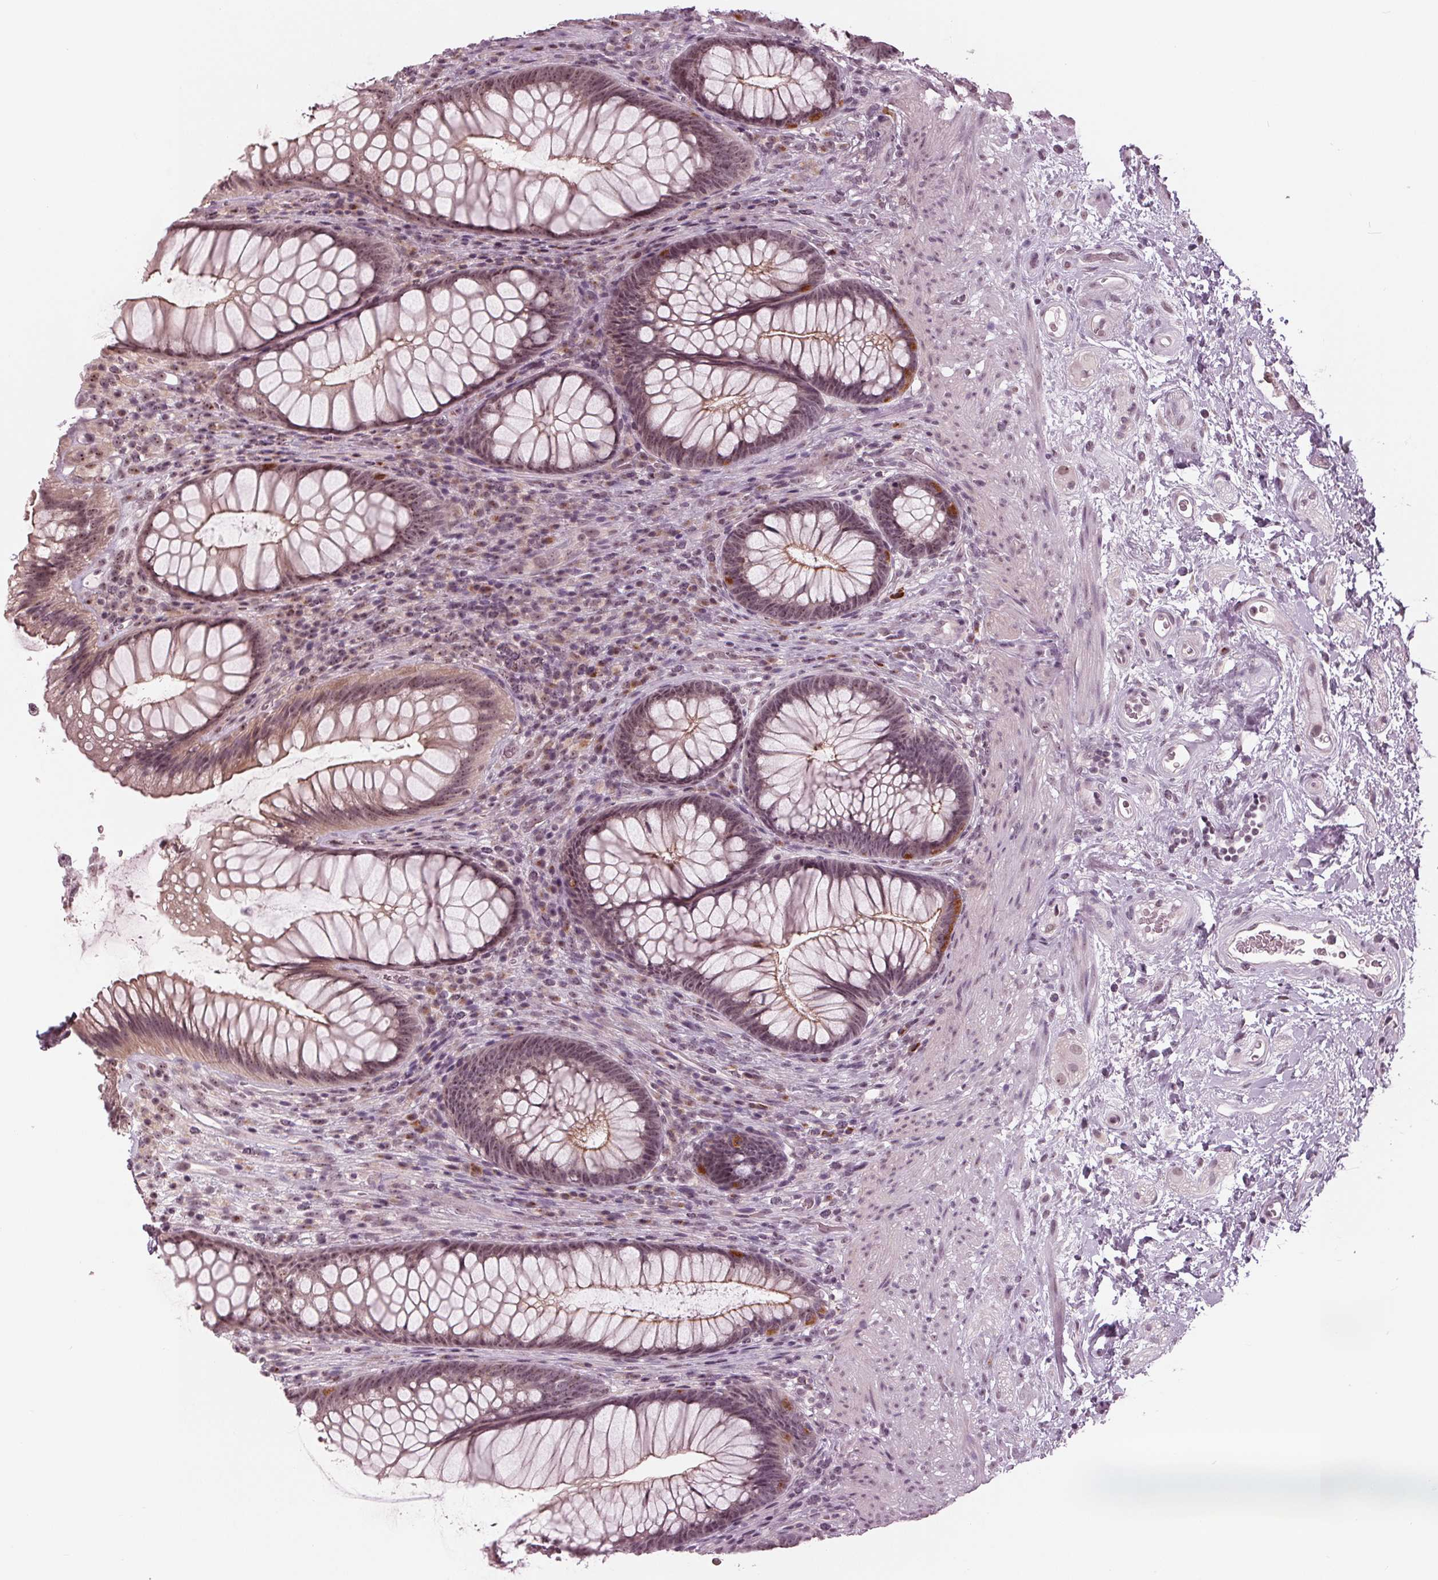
{"staining": {"intensity": "moderate", "quantity": "<25%", "location": "cytoplasmic/membranous"}, "tissue": "rectum", "cell_type": "Glandular cells", "image_type": "normal", "snomed": [{"axis": "morphology", "description": "Normal tissue, NOS"}, {"axis": "topography", "description": "Smooth muscle"}, {"axis": "topography", "description": "Rectum"}], "caption": "Rectum stained with immunohistochemistry shows moderate cytoplasmic/membranous expression in approximately <25% of glandular cells. The protein is stained brown, and the nuclei are stained in blue (DAB IHC with brightfield microscopy, high magnification).", "gene": "SLX4", "patient": {"sex": "male", "age": 53}}